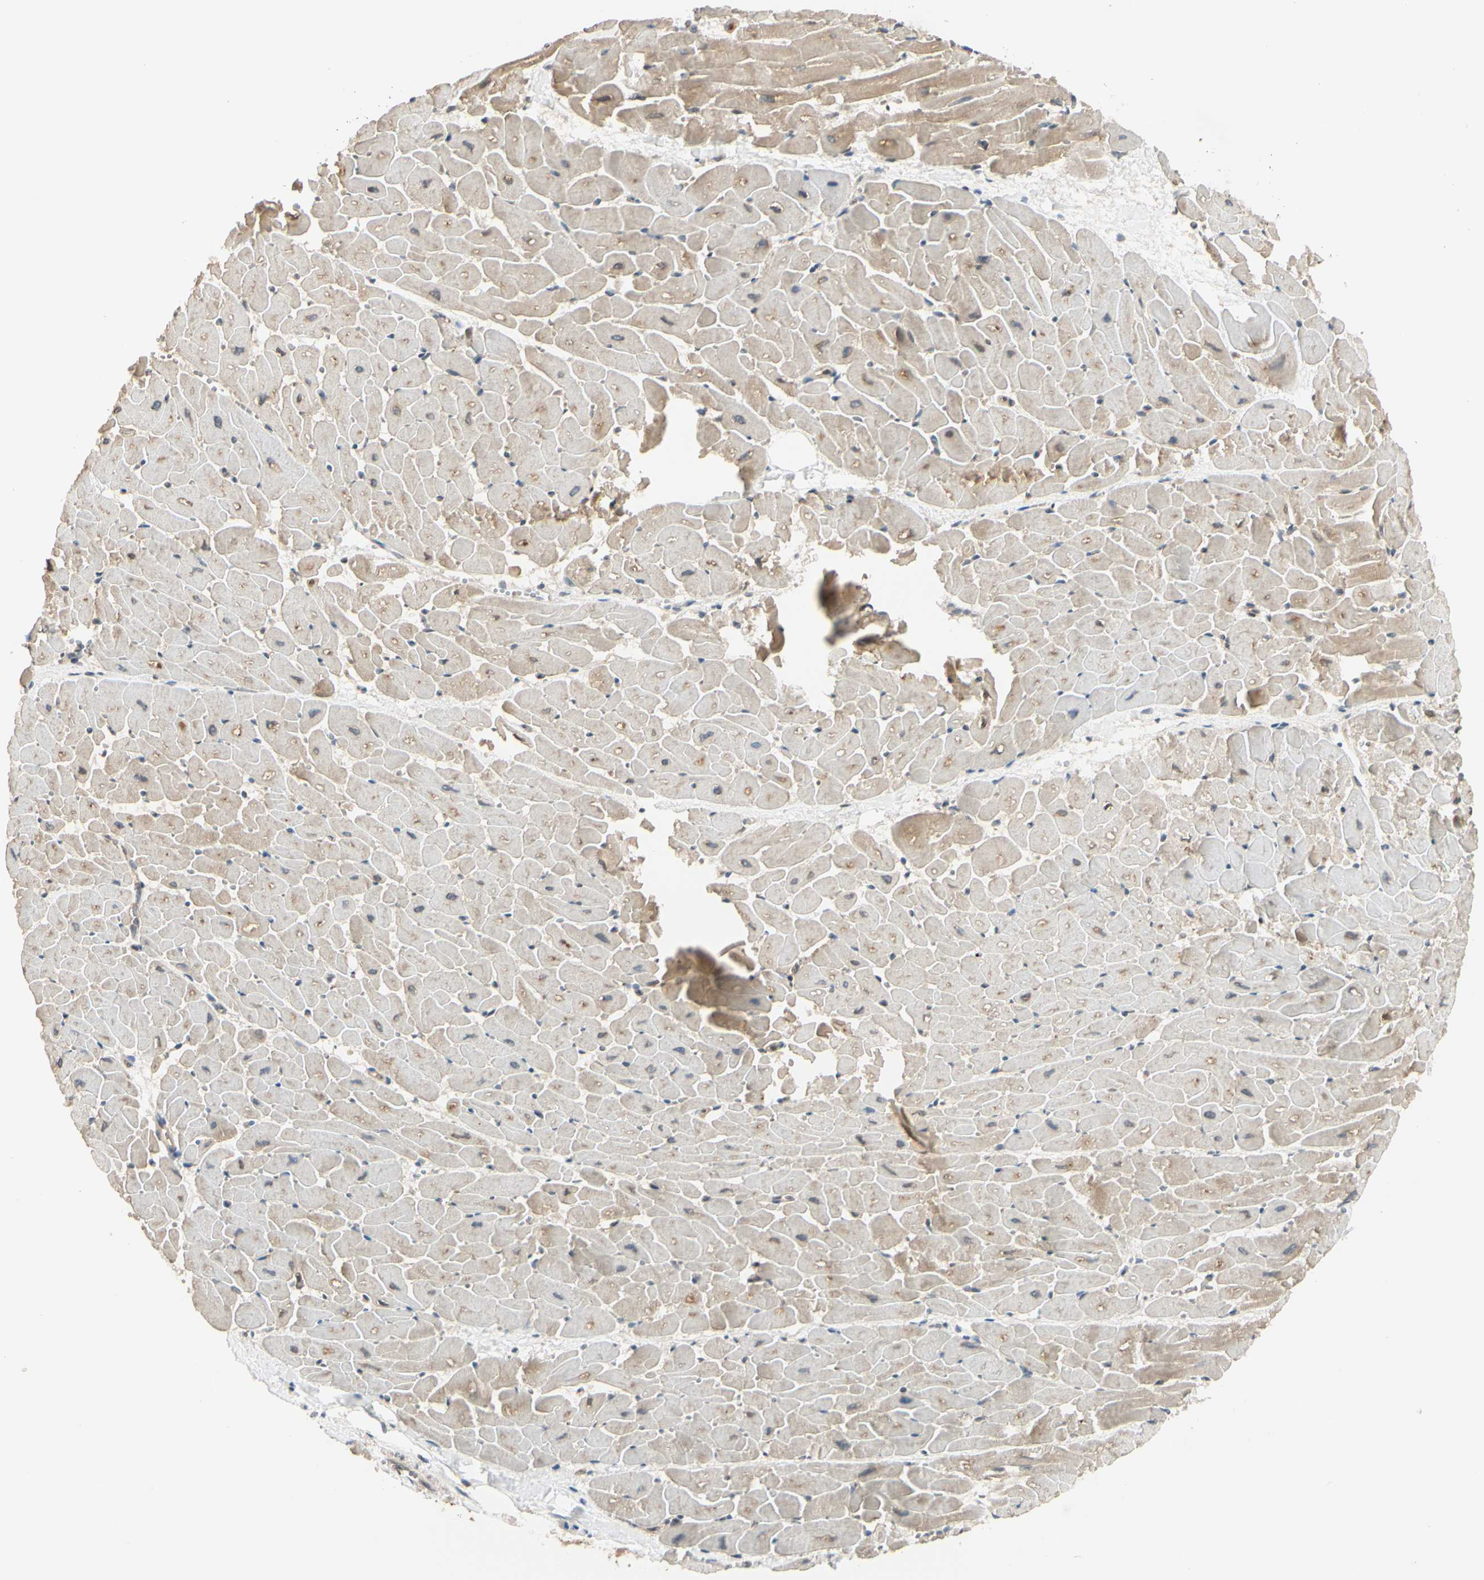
{"staining": {"intensity": "weak", "quantity": "25%-75%", "location": "cytoplasmic/membranous"}, "tissue": "heart muscle", "cell_type": "Cardiomyocytes", "image_type": "normal", "snomed": [{"axis": "morphology", "description": "Normal tissue, NOS"}, {"axis": "topography", "description": "Heart"}], "caption": "The micrograph reveals a brown stain indicating the presence of a protein in the cytoplasmic/membranous of cardiomyocytes in heart muscle.", "gene": "FGF10", "patient": {"sex": "female", "age": 19}}